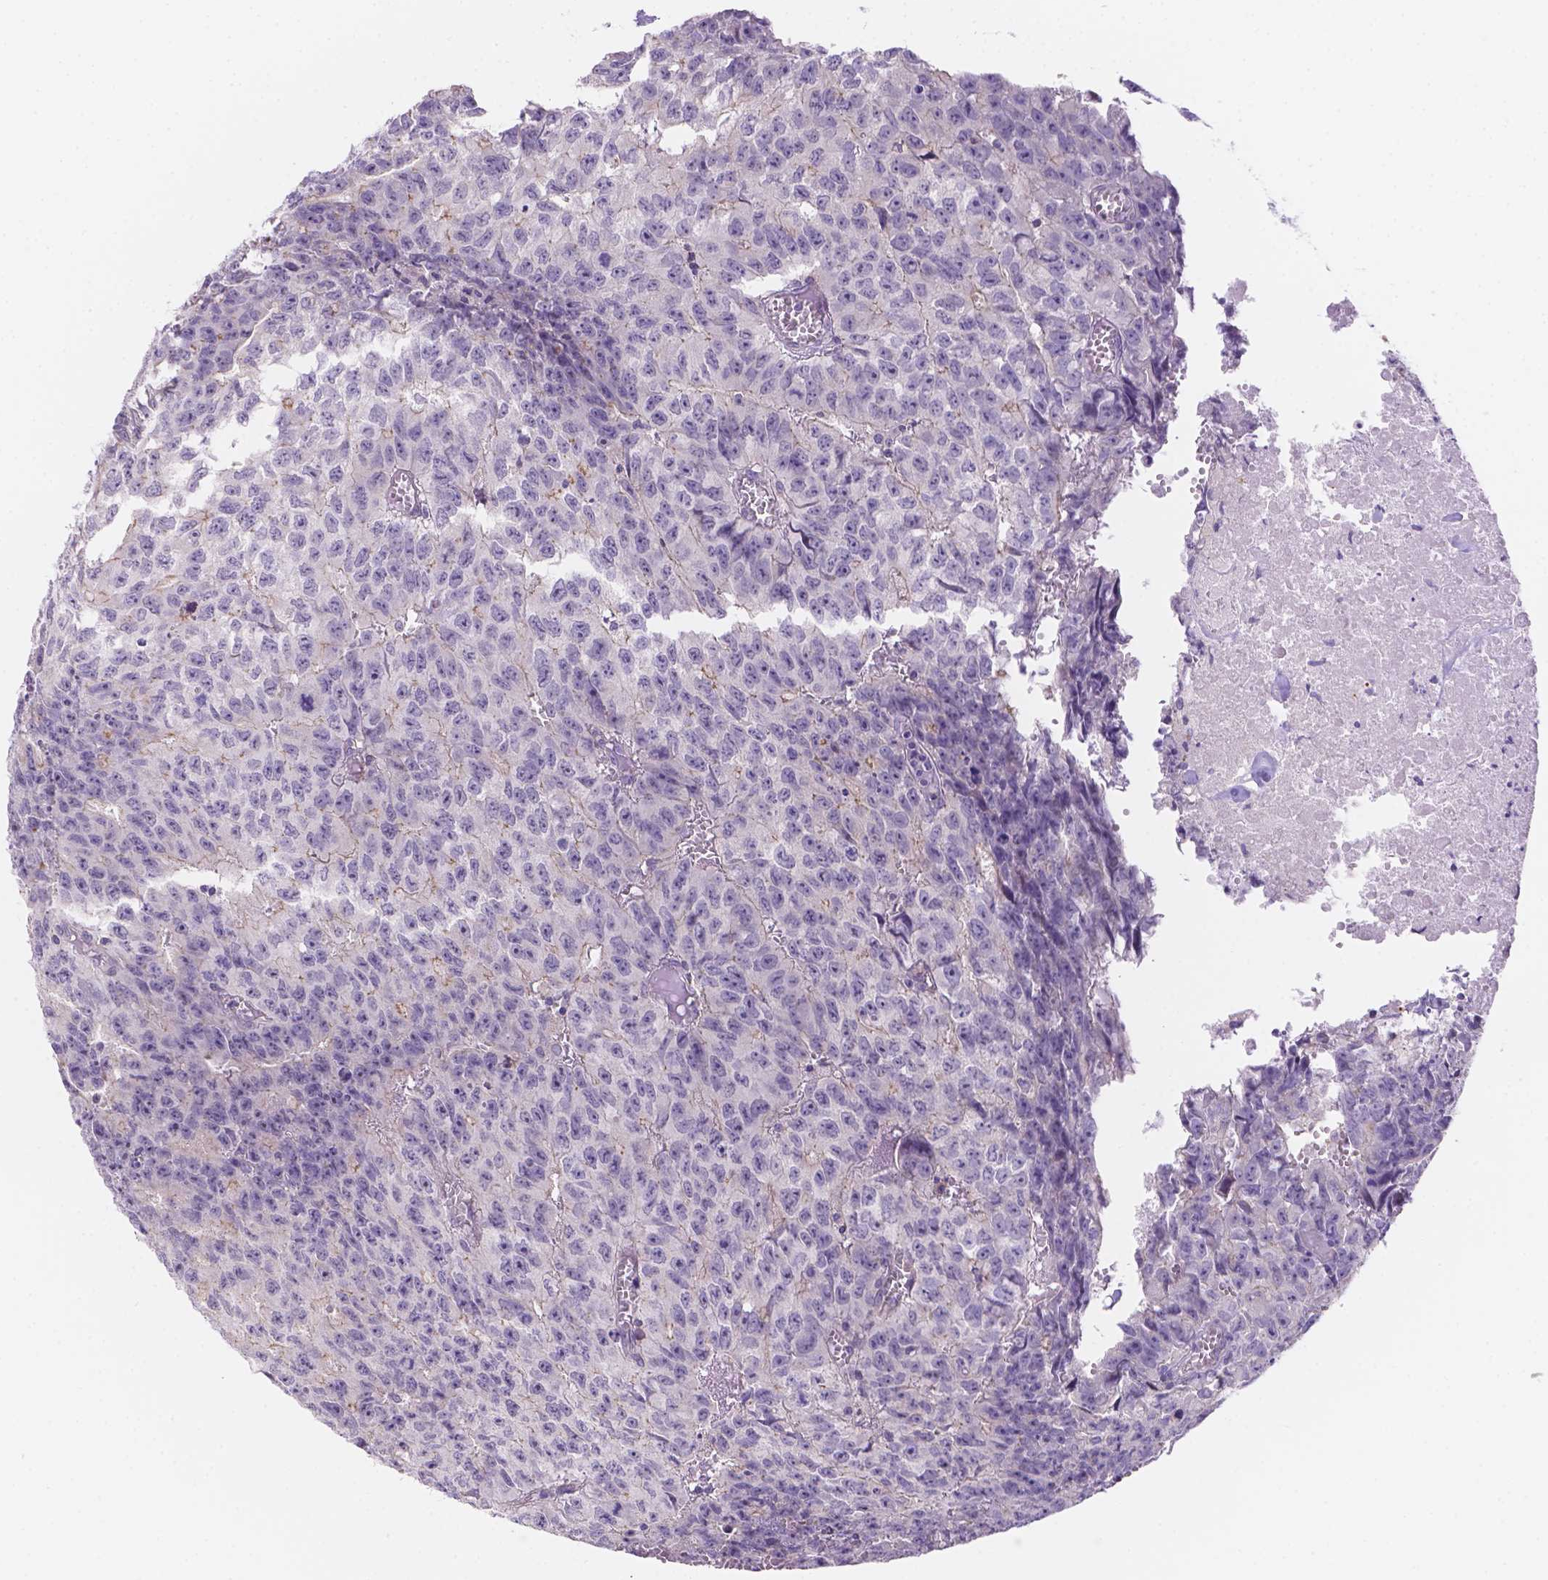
{"staining": {"intensity": "negative", "quantity": "none", "location": "none"}, "tissue": "testis cancer", "cell_type": "Tumor cells", "image_type": "cancer", "snomed": [{"axis": "morphology", "description": "Carcinoma, Embryonal, NOS"}, {"axis": "morphology", "description": "Teratoma, malignant, NOS"}, {"axis": "topography", "description": "Testis"}], "caption": "This is an immunohistochemistry micrograph of testis teratoma (malignant). There is no expression in tumor cells.", "gene": "CD96", "patient": {"sex": "male", "age": 24}}